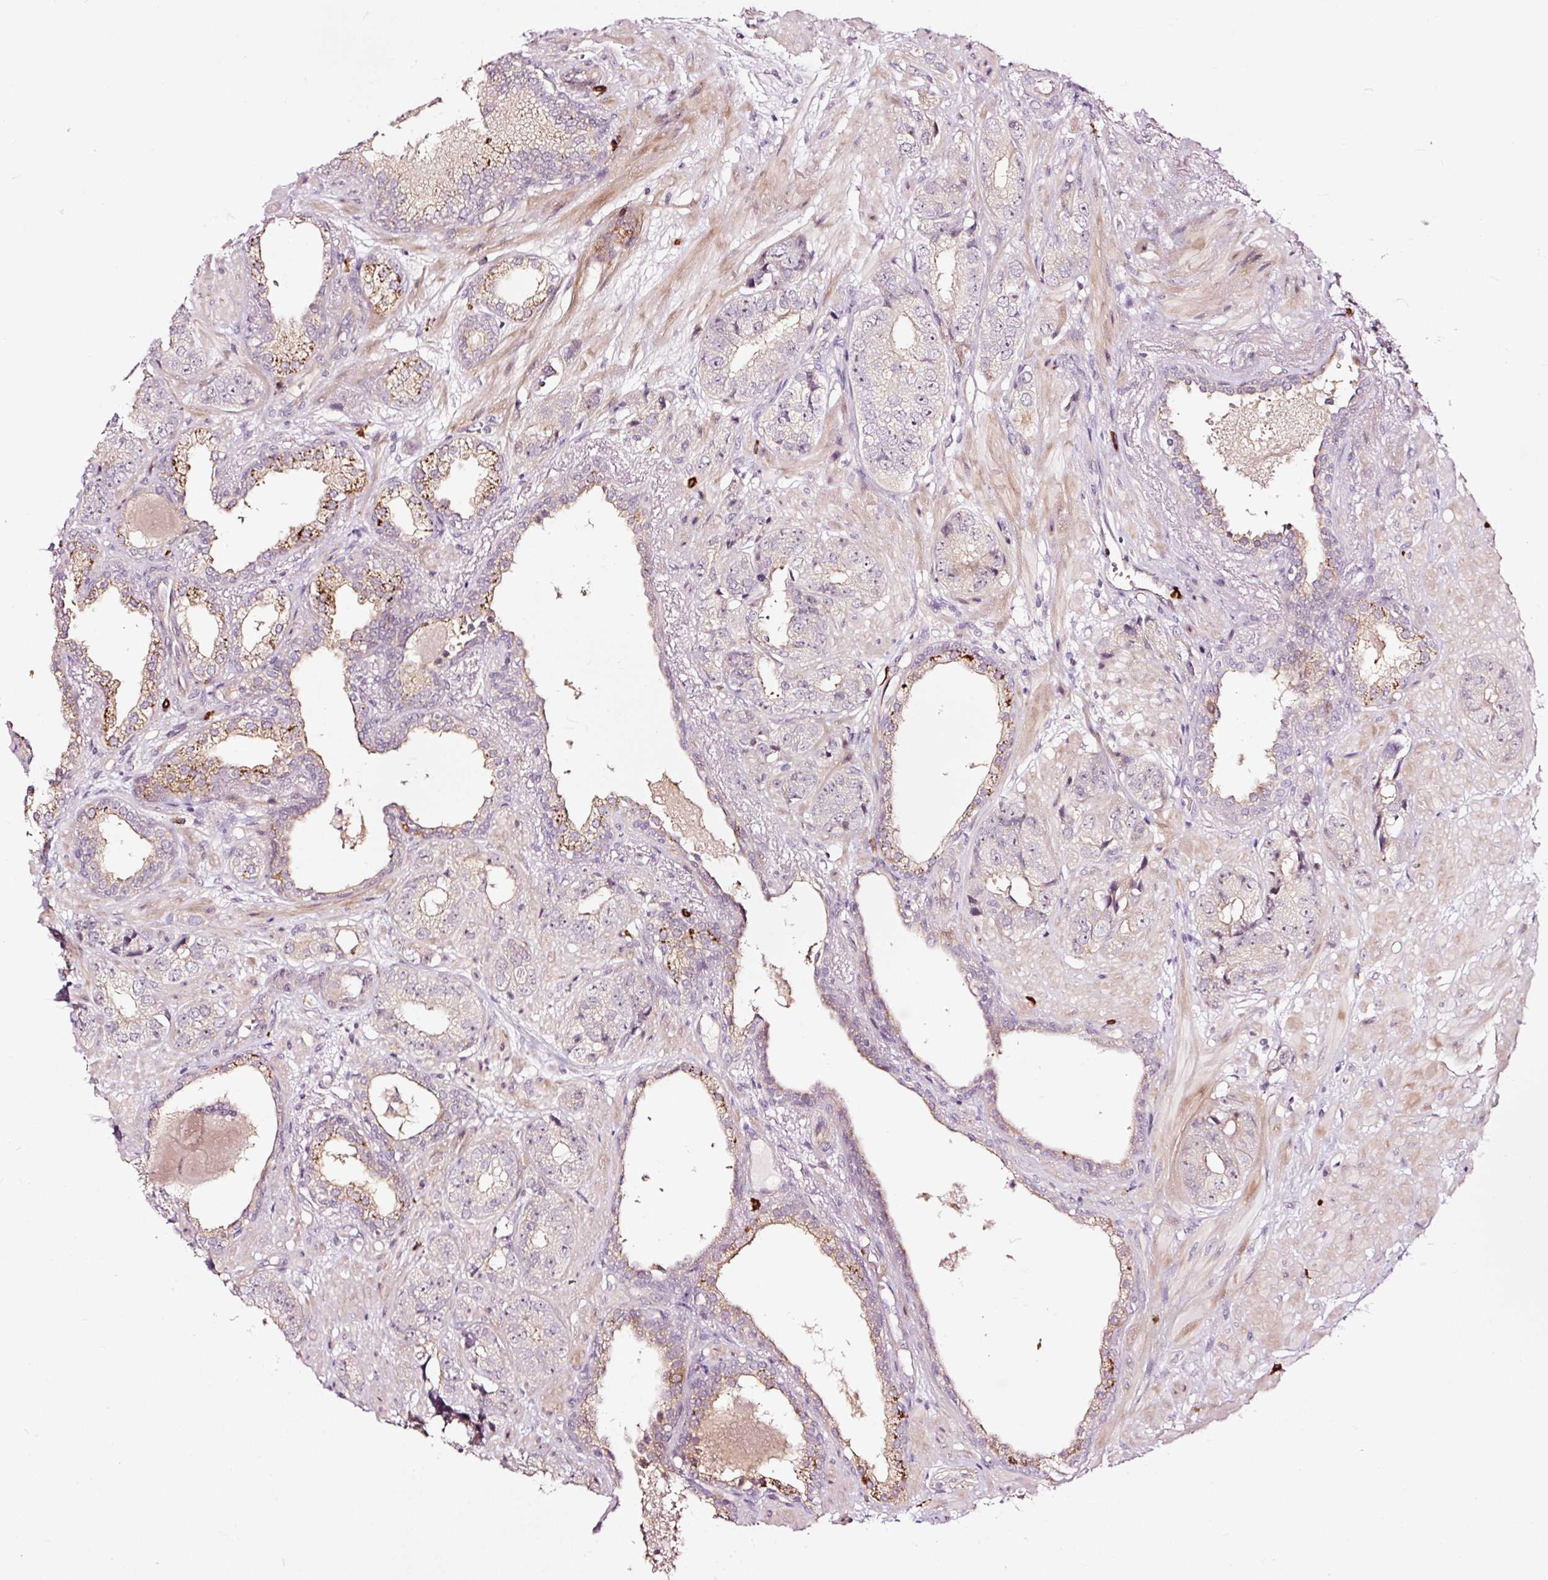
{"staining": {"intensity": "moderate", "quantity": "<25%", "location": "cytoplasmic/membranous"}, "tissue": "prostate cancer", "cell_type": "Tumor cells", "image_type": "cancer", "snomed": [{"axis": "morphology", "description": "Adenocarcinoma, High grade"}, {"axis": "topography", "description": "Prostate"}], "caption": "This is a histology image of immunohistochemistry staining of prostate high-grade adenocarcinoma, which shows moderate staining in the cytoplasmic/membranous of tumor cells.", "gene": "UTP14A", "patient": {"sex": "male", "age": 71}}